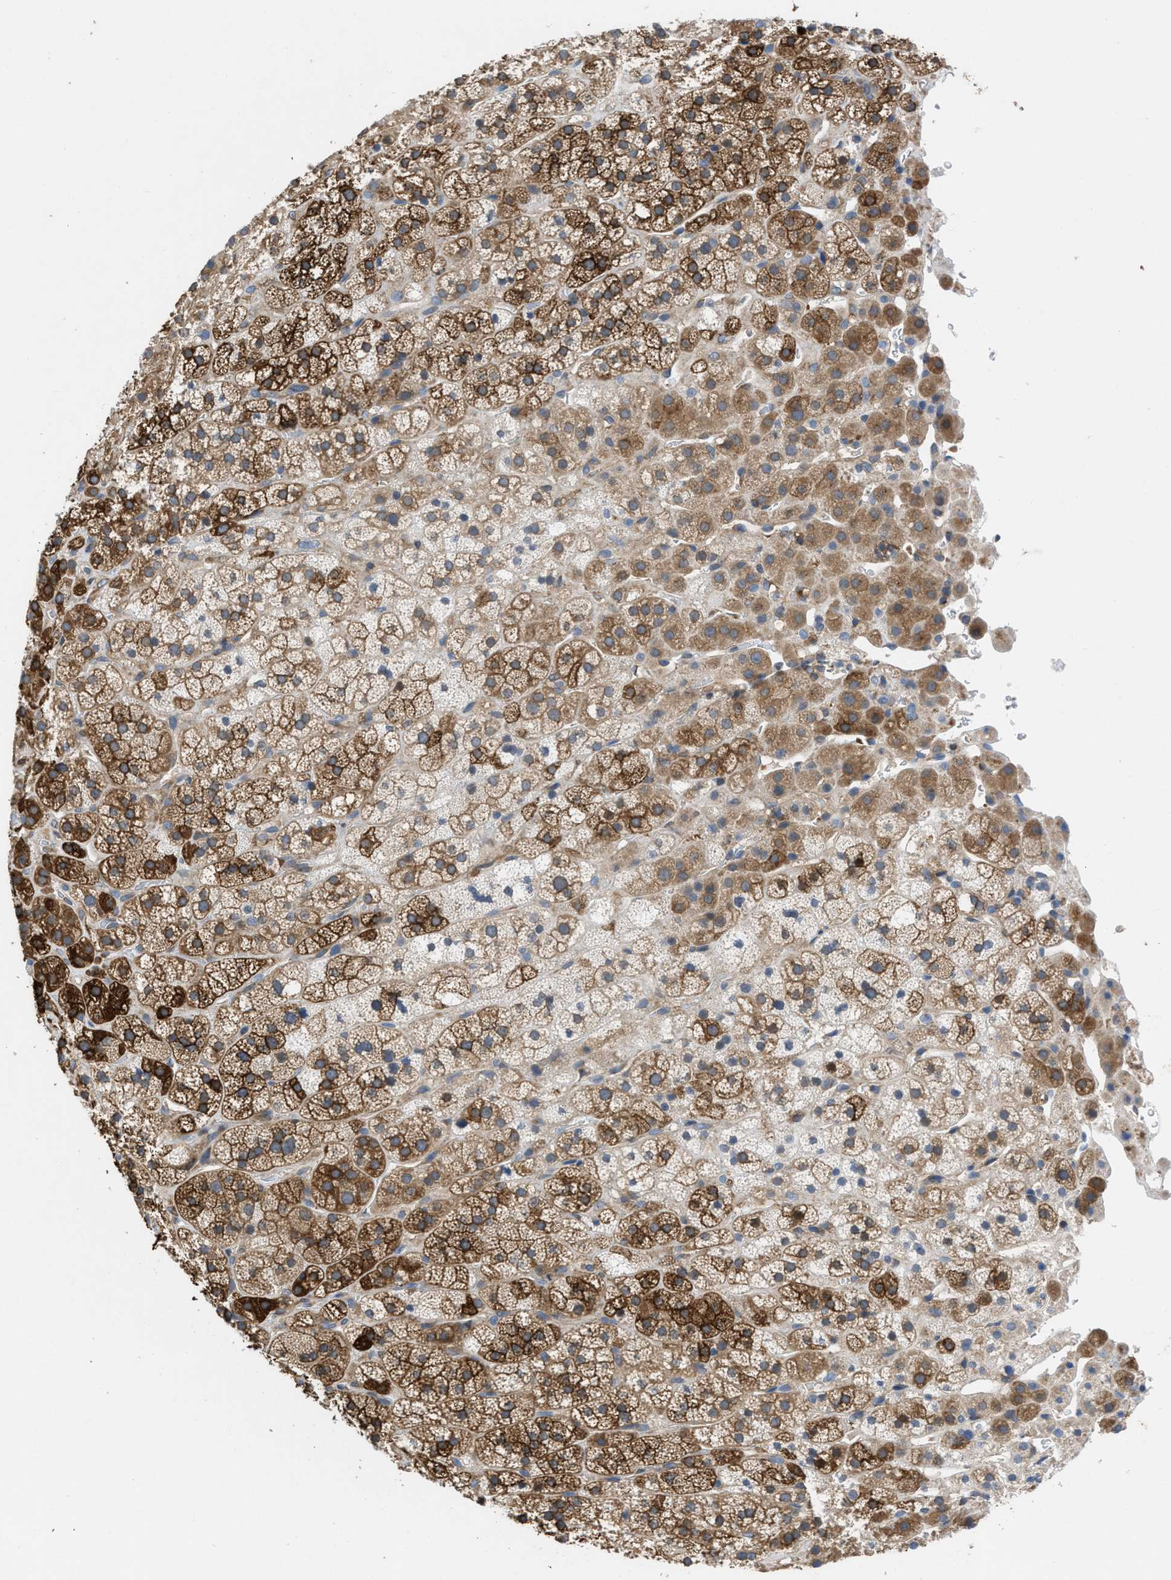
{"staining": {"intensity": "moderate", "quantity": ">75%", "location": "cytoplasmic/membranous"}, "tissue": "adrenal gland", "cell_type": "Glandular cells", "image_type": "normal", "snomed": [{"axis": "morphology", "description": "Normal tissue, NOS"}, {"axis": "topography", "description": "Adrenal gland"}], "caption": "Brown immunohistochemical staining in unremarkable human adrenal gland displays moderate cytoplasmic/membranous positivity in about >75% of glandular cells.", "gene": "CHKB", "patient": {"sex": "male", "age": 56}}